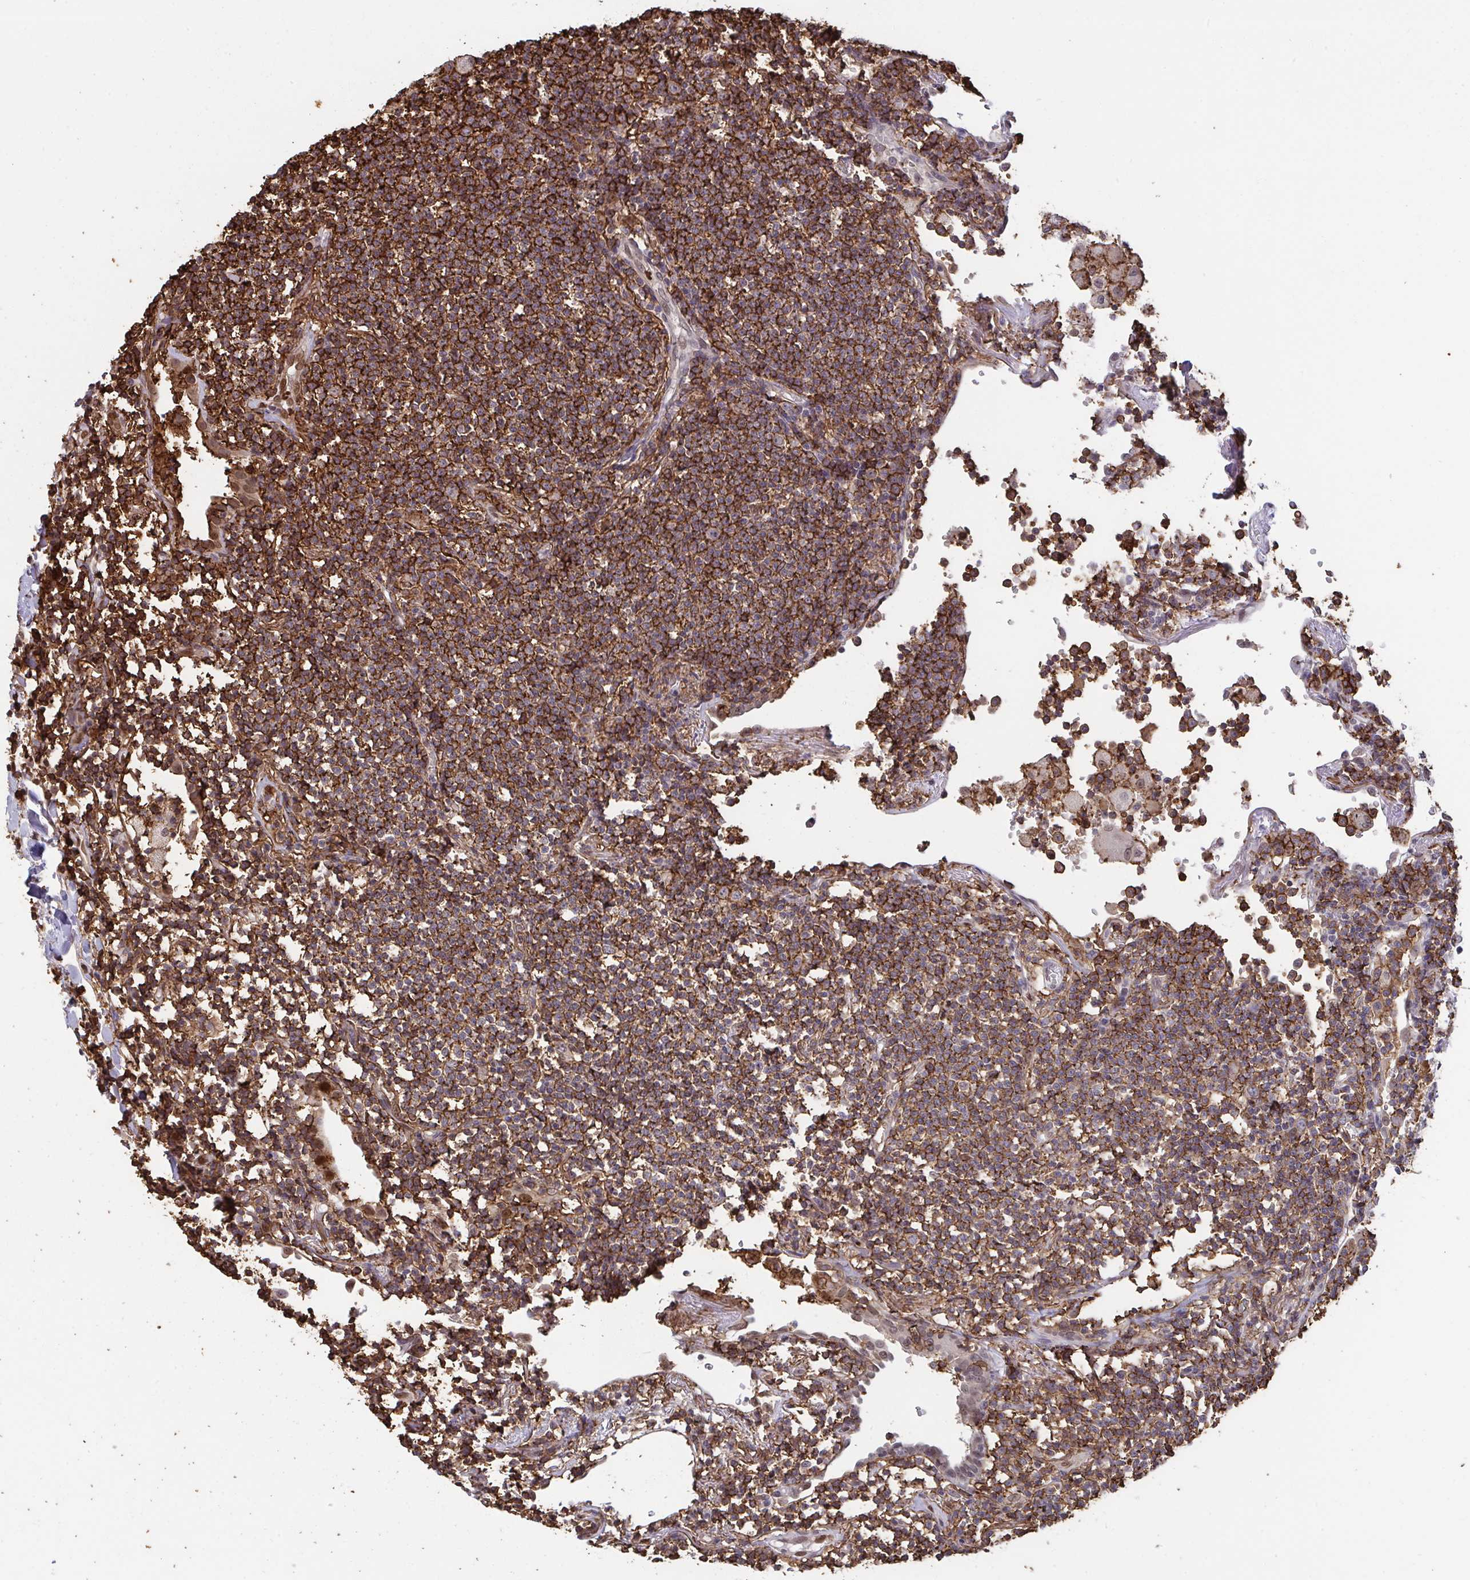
{"staining": {"intensity": "strong", "quantity": ">75%", "location": "cytoplasmic/membranous"}, "tissue": "lymphoma", "cell_type": "Tumor cells", "image_type": "cancer", "snomed": [{"axis": "morphology", "description": "Malignant lymphoma, non-Hodgkin's type, Low grade"}, {"axis": "topography", "description": "Lung"}], "caption": "Tumor cells show high levels of strong cytoplasmic/membranous expression in approximately >75% of cells in malignant lymphoma, non-Hodgkin's type (low-grade).", "gene": "UXT", "patient": {"sex": "female", "age": 71}}